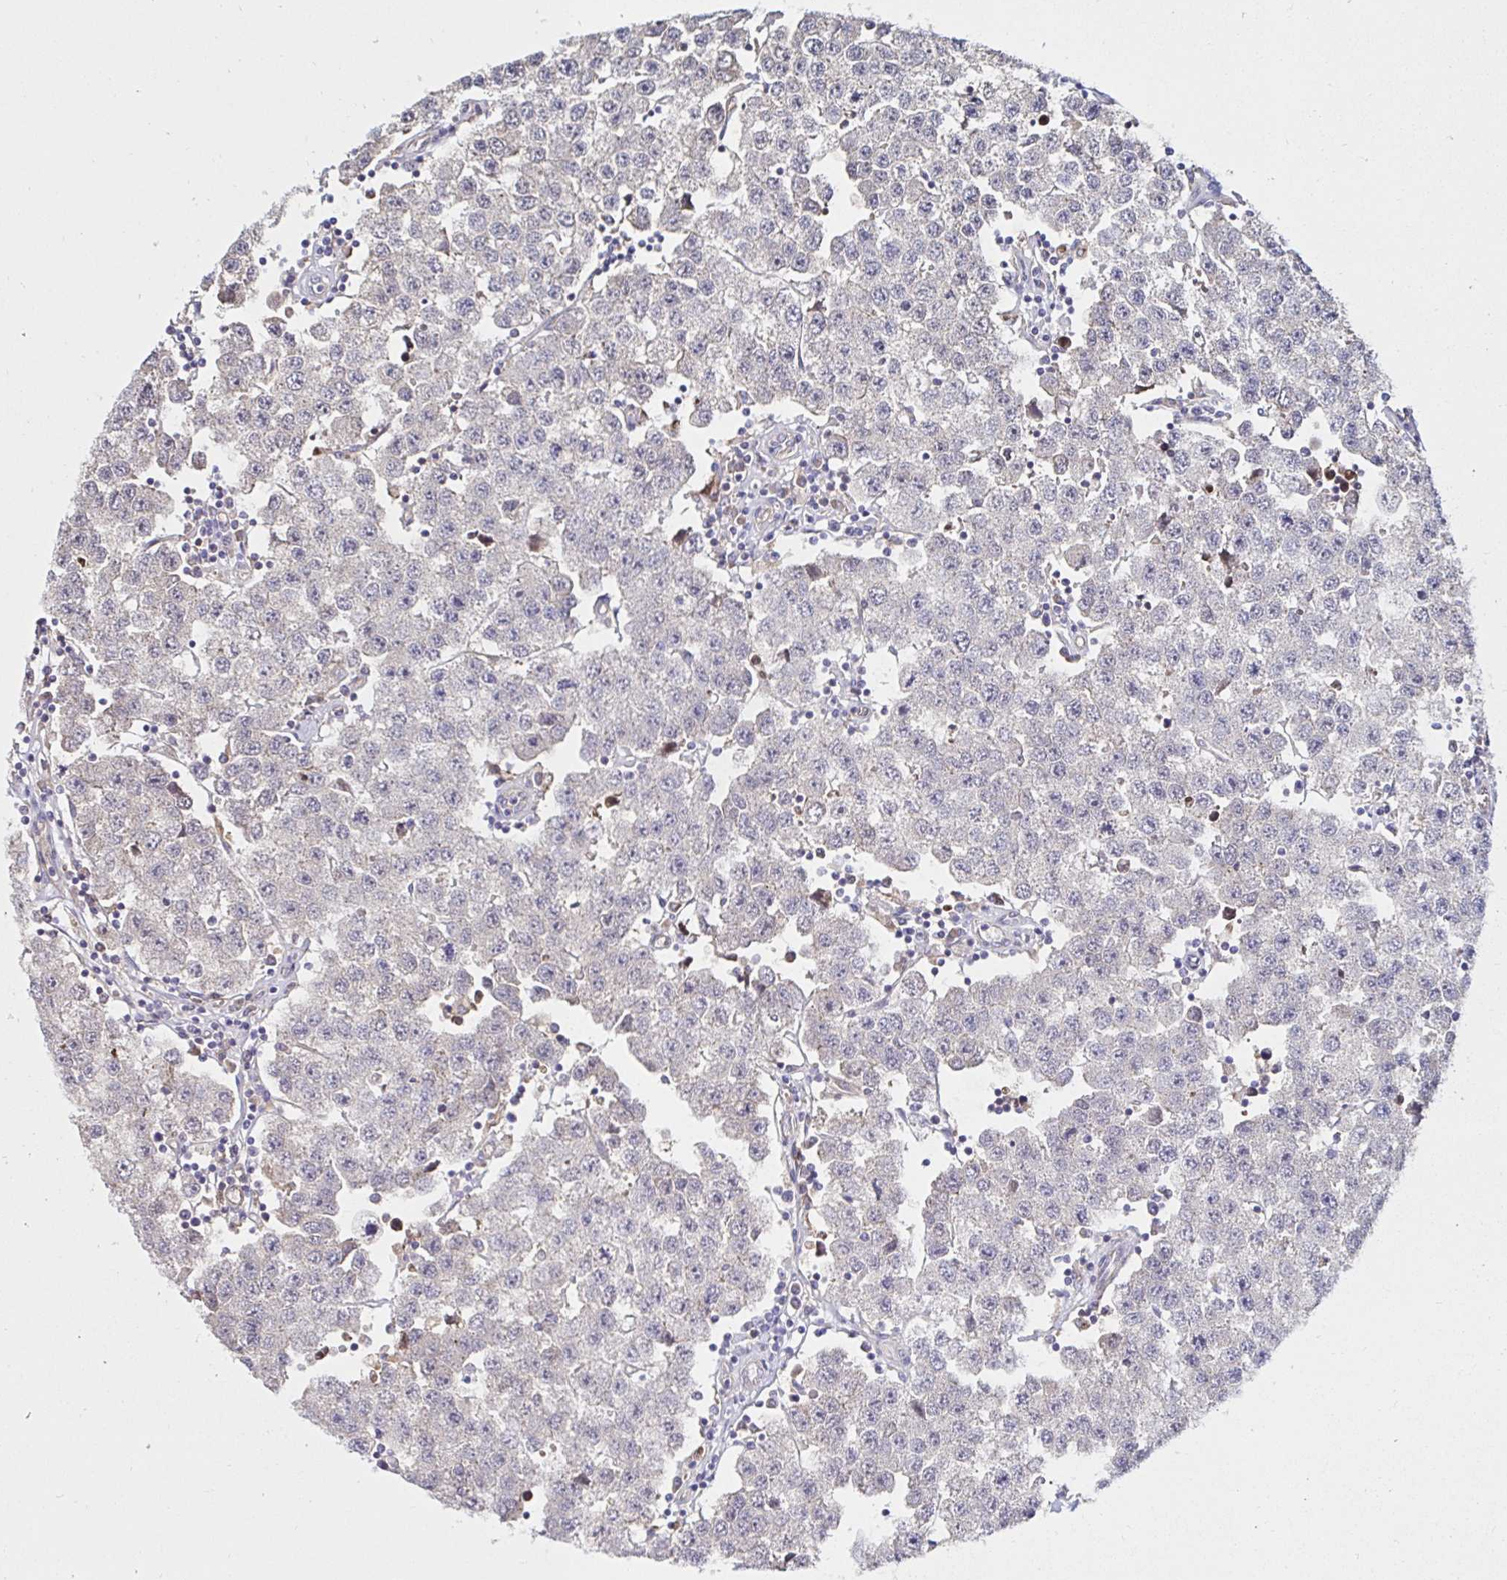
{"staining": {"intensity": "negative", "quantity": "none", "location": "none"}, "tissue": "testis cancer", "cell_type": "Tumor cells", "image_type": "cancer", "snomed": [{"axis": "morphology", "description": "Seminoma, NOS"}, {"axis": "topography", "description": "Testis"}], "caption": "Immunohistochemistry (IHC) histopathology image of neoplastic tissue: testis cancer (seminoma) stained with DAB exhibits no significant protein expression in tumor cells.", "gene": "RSRP1", "patient": {"sex": "male", "age": 34}}